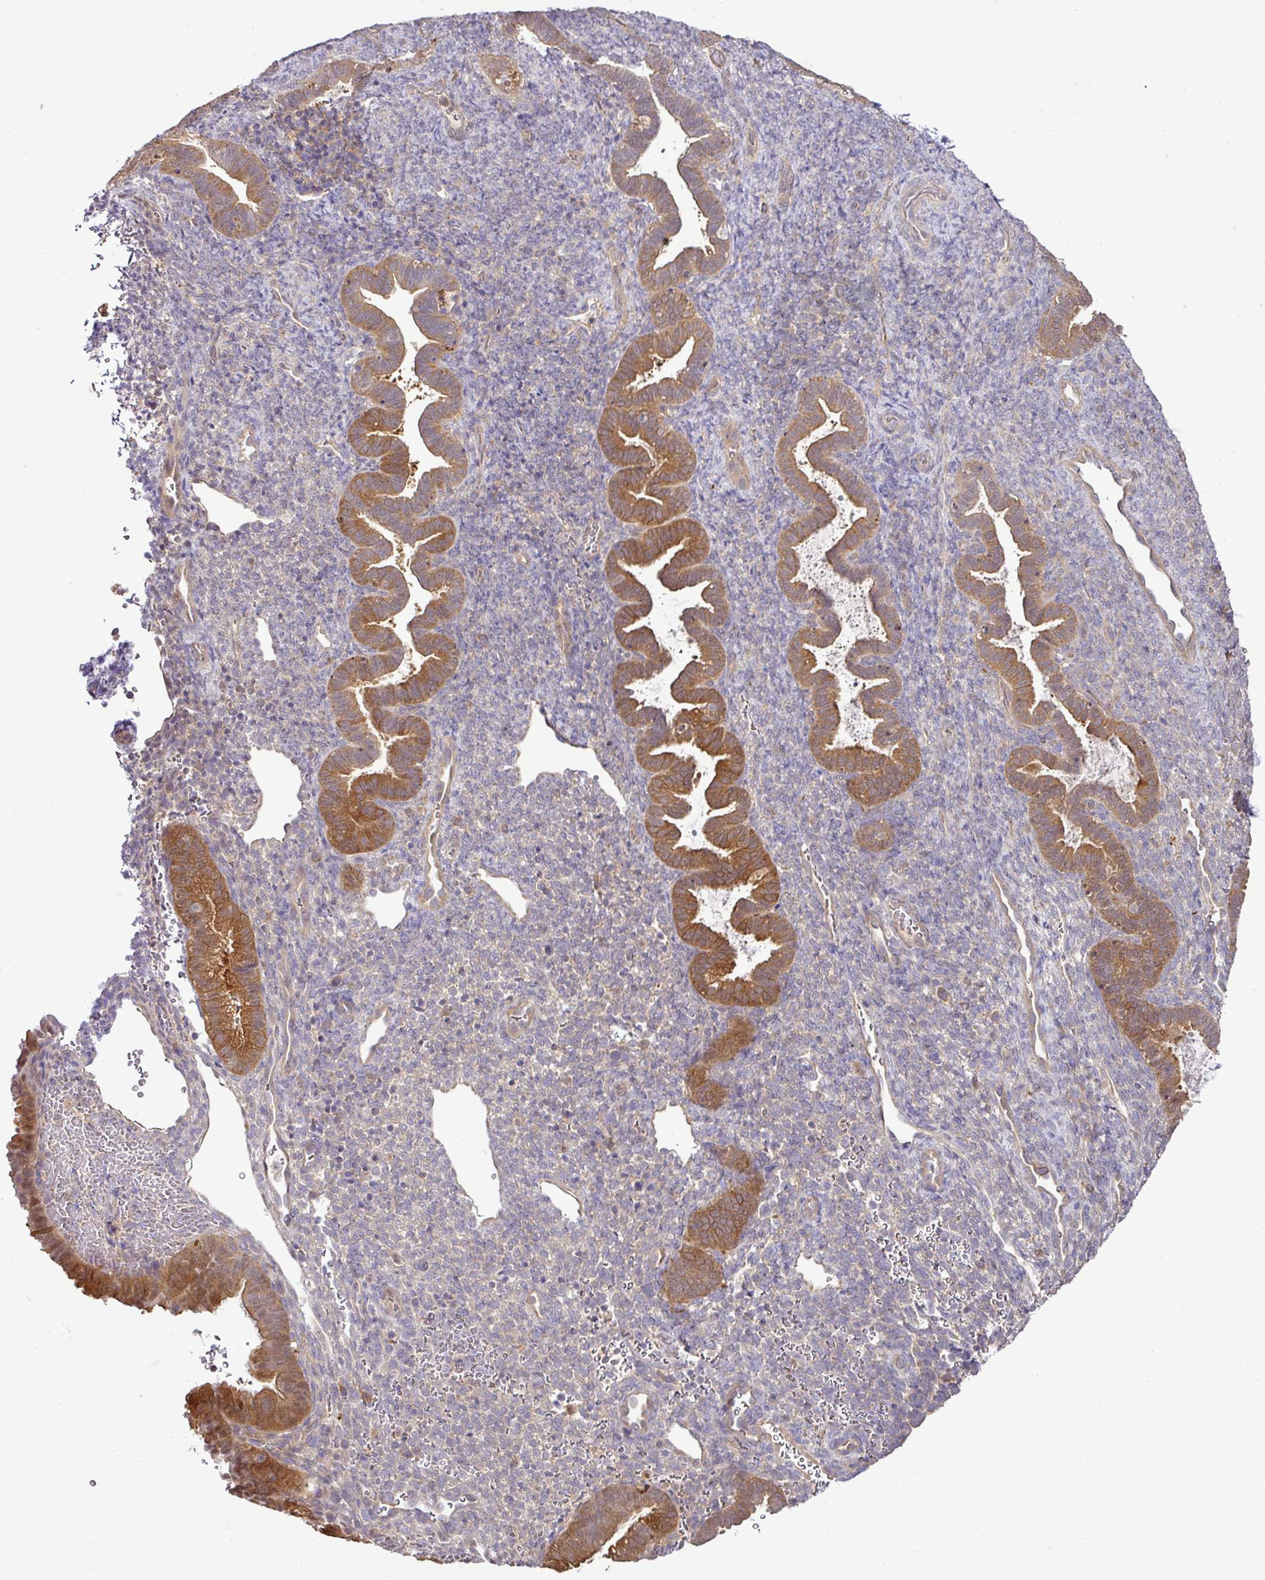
{"staining": {"intensity": "negative", "quantity": "none", "location": "none"}, "tissue": "endometrium", "cell_type": "Cells in endometrial stroma", "image_type": "normal", "snomed": [{"axis": "morphology", "description": "Normal tissue, NOS"}, {"axis": "topography", "description": "Endometrium"}], "caption": "Immunohistochemistry (IHC) of benign endometrium displays no staining in cells in endometrial stroma.", "gene": "TMEM107", "patient": {"sex": "female", "age": 34}}